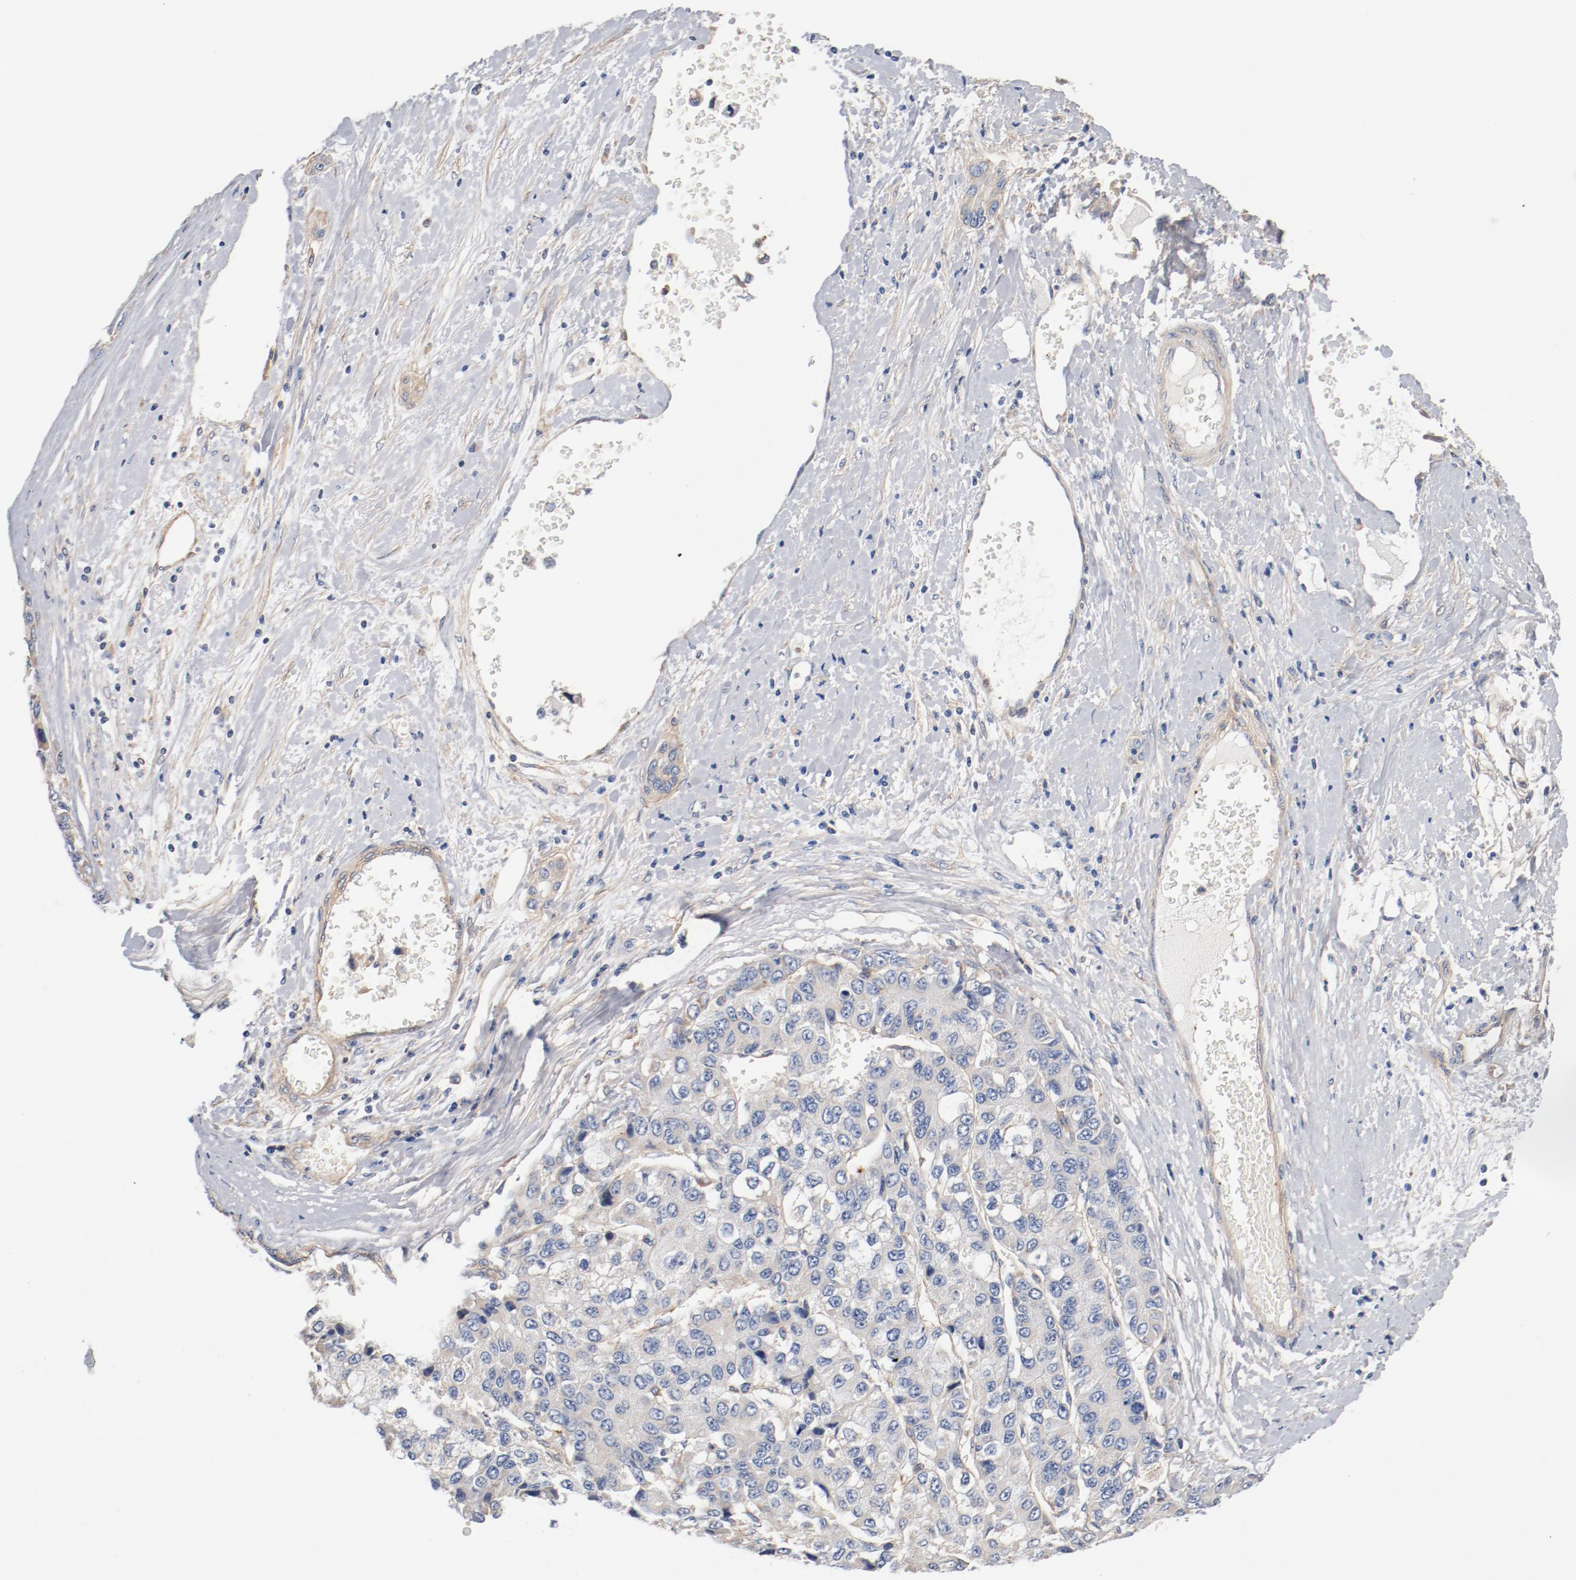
{"staining": {"intensity": "negative", "quantity": "none", "location": "none"}, "tissue": "liver cancer", "cell_type": "Tumor cells", "image_type": "cancer", "snomed": [{"axis": "morphology", "description": "Carcinoma, Hepatocellular, NOS"}, {"axis": "topography", "description": "Liver"}], "caption": "Tumor cells show no significant protein positivity in liver cancer. Brightfield microscopy of immunohistochemistry (IHC) stained with DAB (brown) and hematoxylin (blue), captured at high magnification.", "gene": "ILK", "patient": {"sex": "female", "age": 66}}